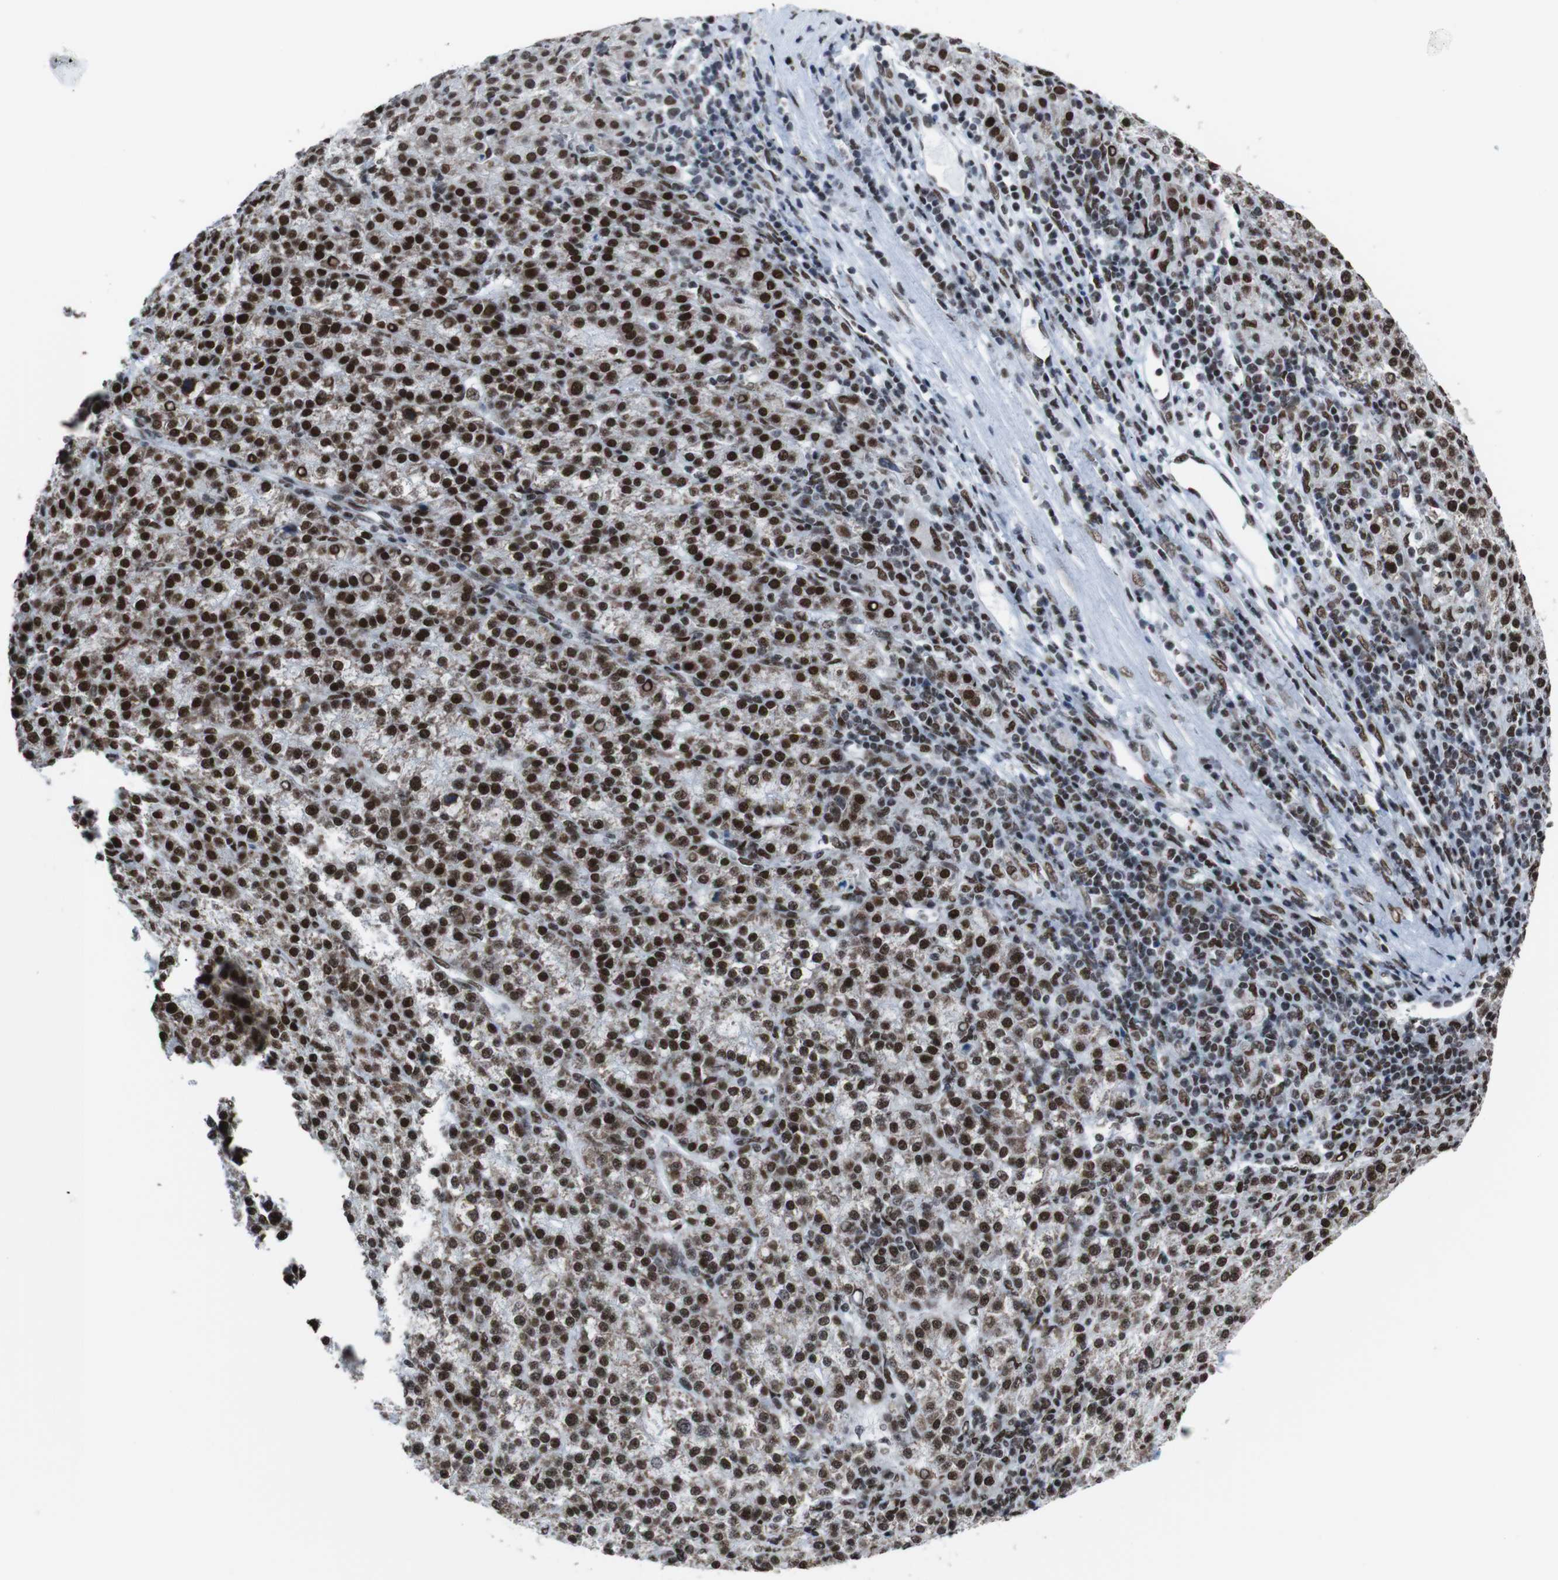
{"staining": {"intensity": "strong", "quantity": ">75%", "location": "nuclear"}, "tissue": "liver cancer", "cell_type": "Tumor cells", "image_type": "cancer", "snomed": [{"axis": "morphology", "description": "Carcinoma, Hepatocellular, NOS"}, {"axis": "topography", "description": "Liver"}], "caption": "Strong nuclear protein expression is present in about >75% of tumor cells in liver cancer (hepatocellular carcinoma). The staining was performed using DAB (3,3'-diaminobenzidine), with brown indicating positive protein expression. Nuclei are stained blue with hematoxylin.", "gene": "ROMO1", "patient": {"sex": "female", "age": 58}}